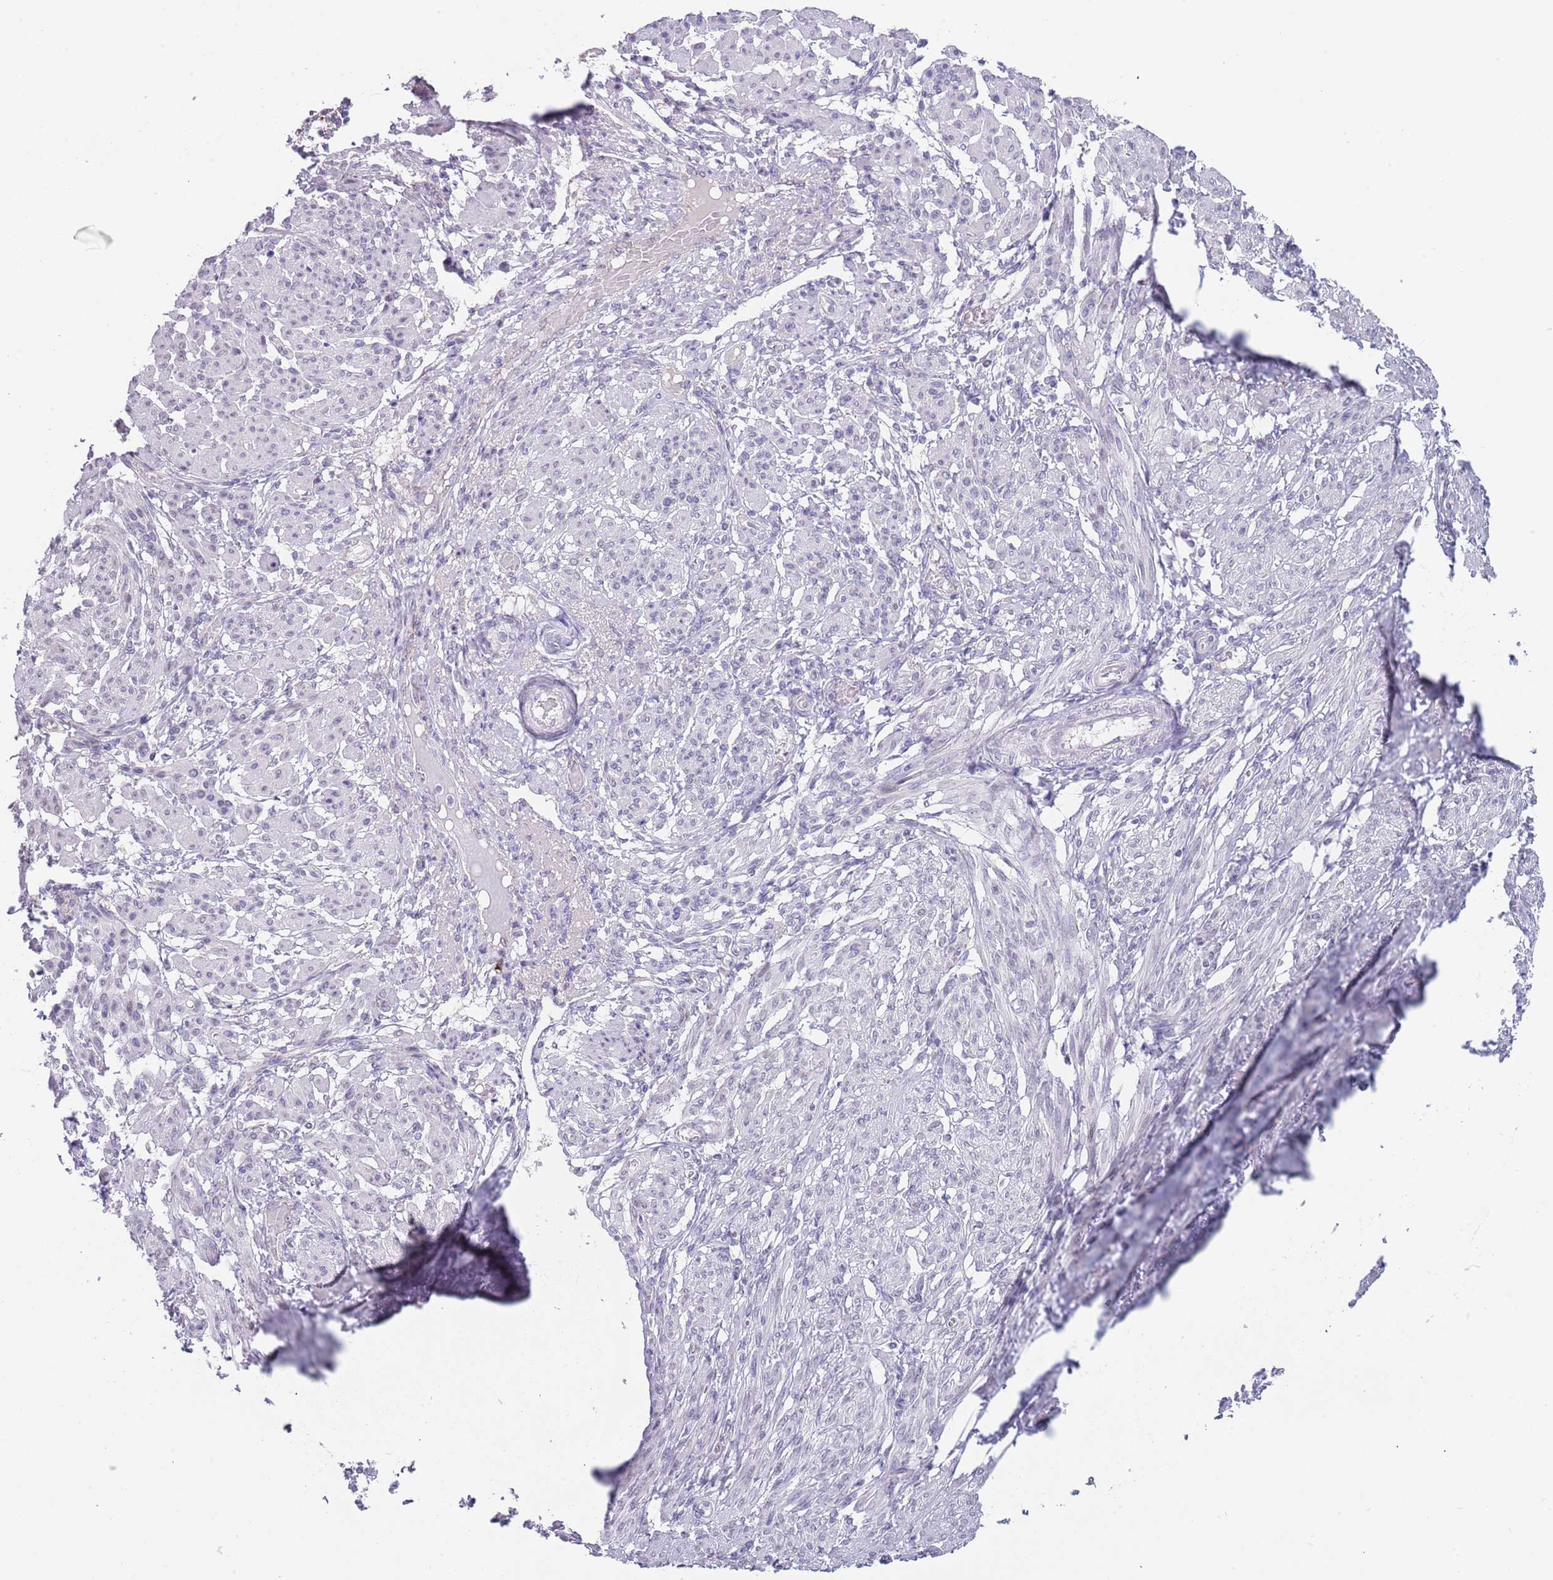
{"staining": {"intensity": "negative", "quantity": "none", "location": "none"}, "tissue": "smooth muscle", "cell_type": "Smooth muscle cells", "image_type": "normal", "snomed": [{"axis": "morphology", "description": "Normal tissue, NOS"}, {"axis": "topography", "description": "Smooth muscle"}], "caption": "High power microscopy micrograph of an immunohistochemistry (IHC) photomicrograph of benign smooth muscle, revealing no significant positivity in smooth muscle cells. Brightfield microscopy of IHC stained with DAB (brown) and hematoxylin (blue), captured at high magnification.", "gene": "TNRC6C", "patient": {"sex": "female", "age": 39}}